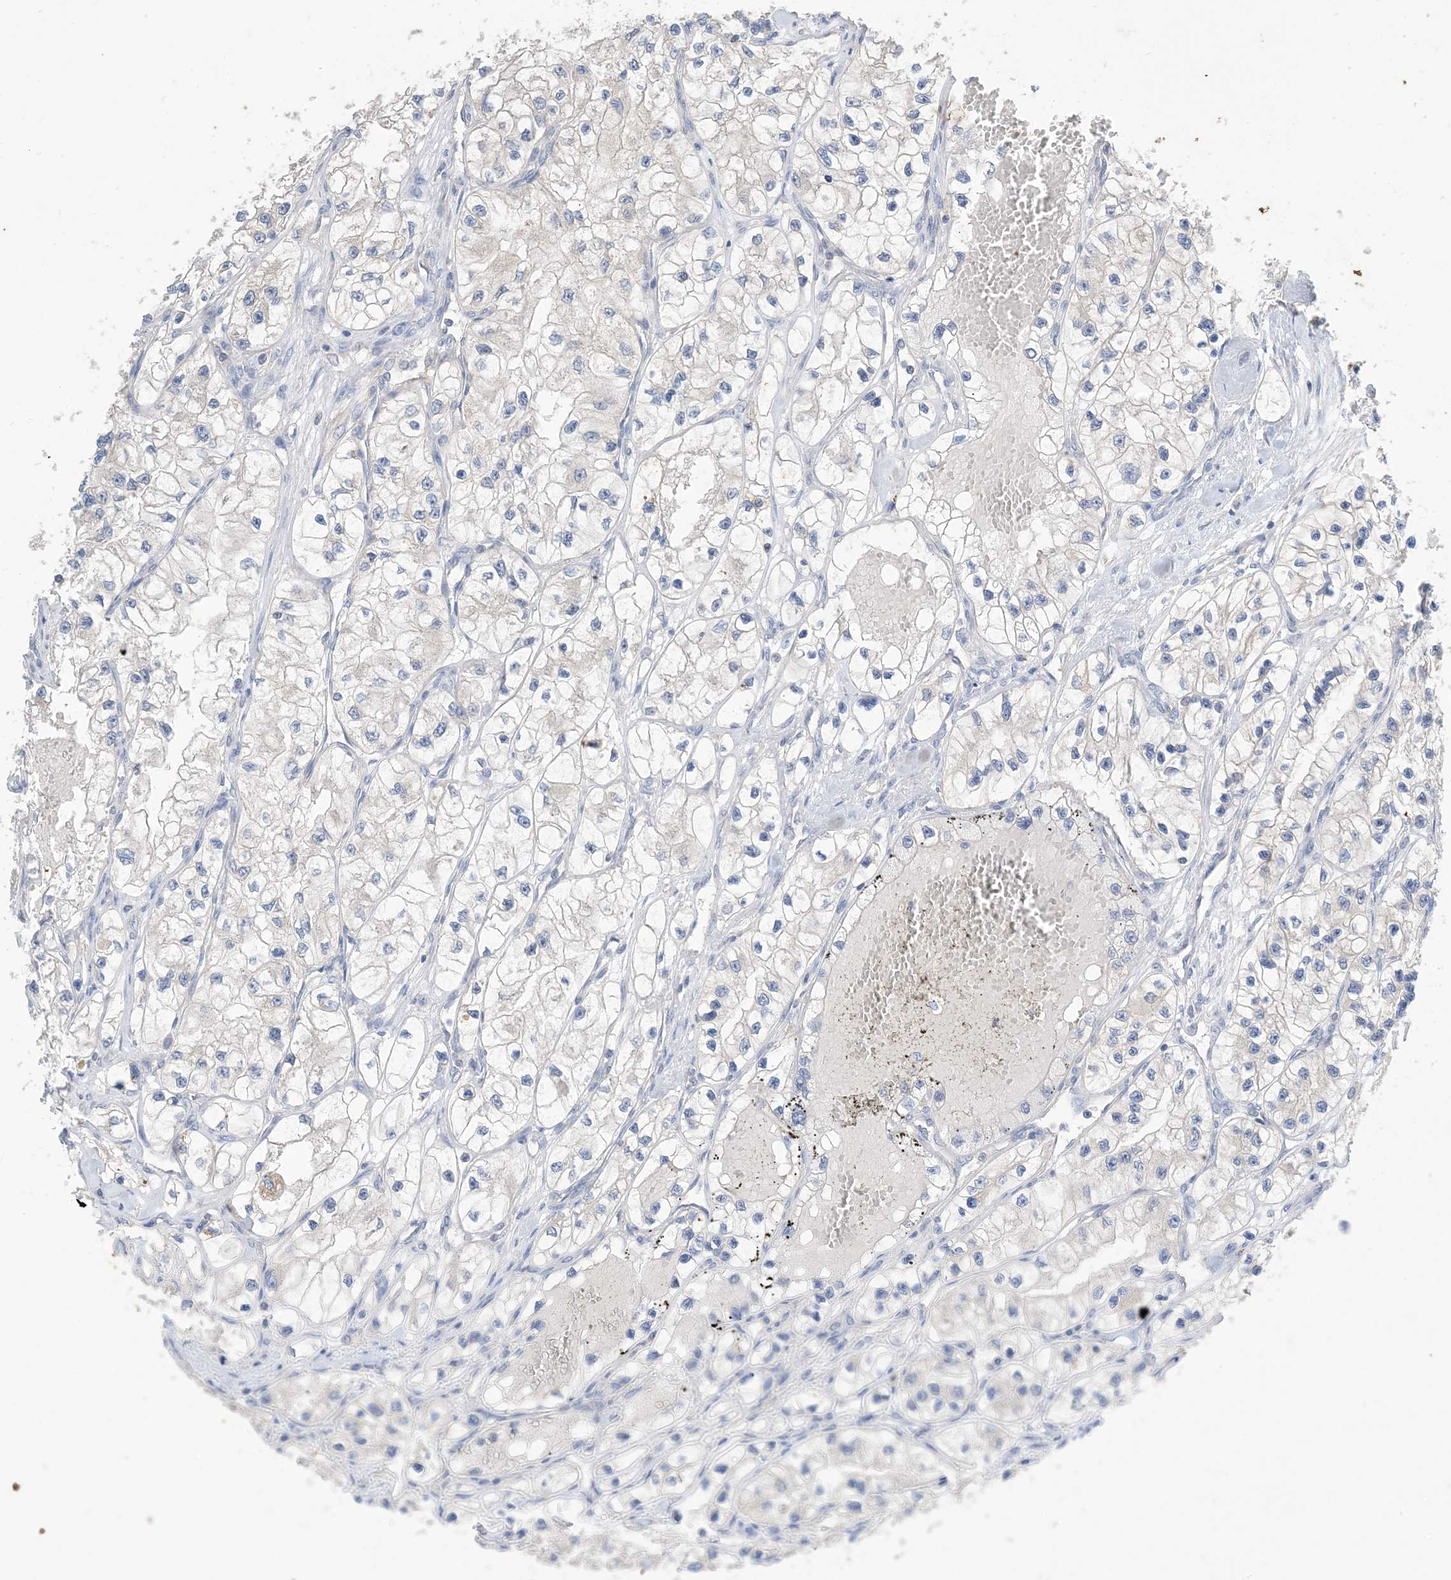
{"staining": {"intensity": "negative", "quantity": "none", "location": "none"}, "tissue": "renal cancer", "cell_type": "Tumor cells", "image_type": "cancer", "snomed": [{"axis": "morphology", "description": "Adenocarcinoma, NOS"}, {"axis": "topography", "description": "Kidney"}], "caption": "DAB (3,3'-diaminobenzidine) immunohistochemical staining of renal cancer (adenocarcinoma) exhibits no significant positivity in tumor cells. (Brightfield microscopy of DAB (3,3'-diaminobenzidine) IHC at high magnification).", "gene": "KPRP", "patient": {"sex": "female", "age": 57}}